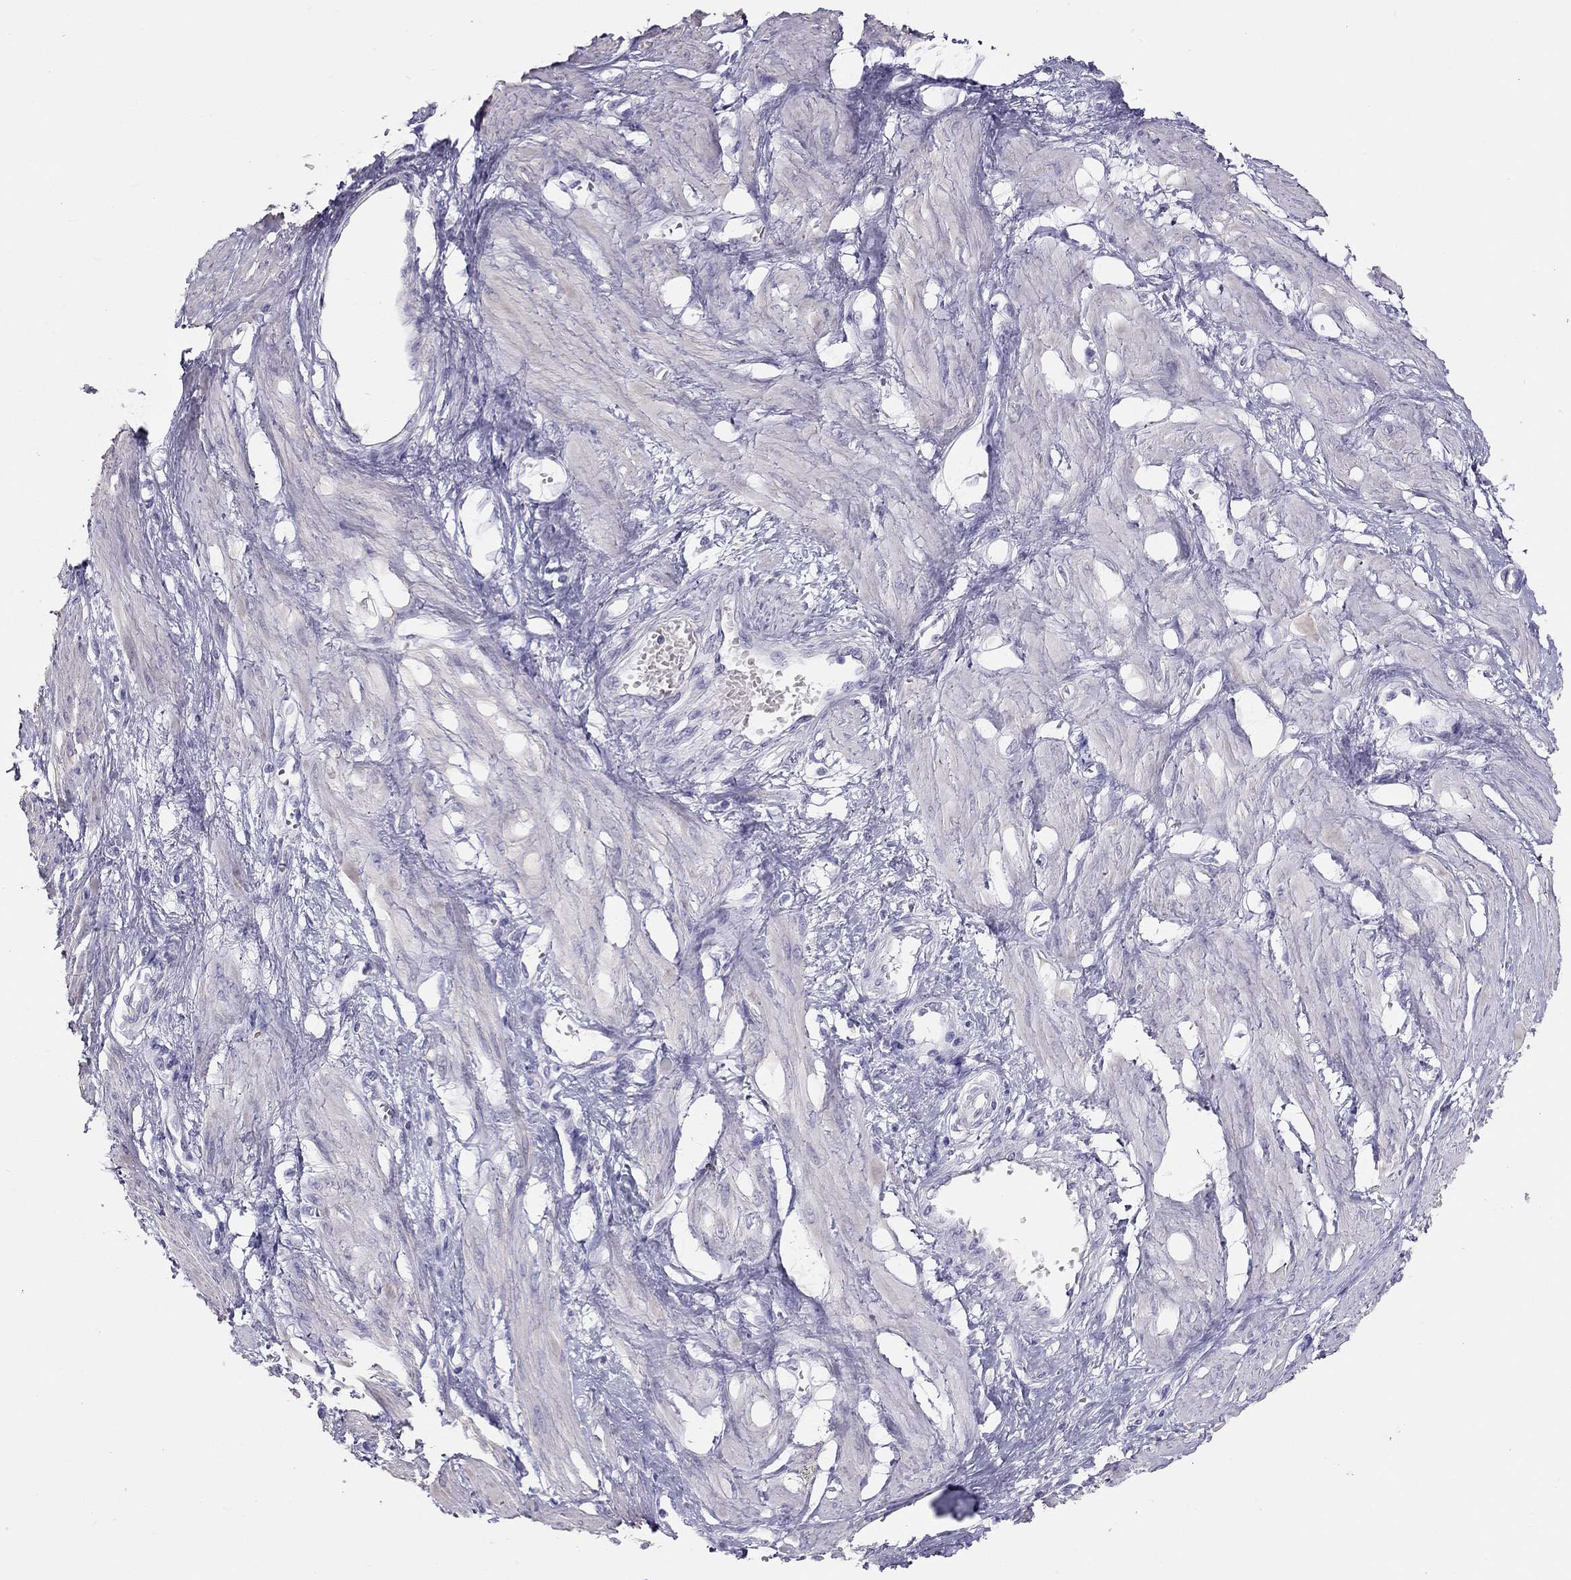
{"staining": {"intensity": "negative", "quantity": "none", "location": "none"}, "tissue": "smooth muscle", "cell_type": "Smooth muscle cells", "image_type": "normal", "snomed": [{"axis": "morphology", "description": "Normal tissue, NOS"}, {"axis": "topography", "description": "Smooth muscle"}, {"axis": "topography", "description": "Uterus"}], "caption": "Micrograph shows no protein positivity in smooth muscle cells of benign smooth muscle.", "gene": "SPATA12", "patient": {"sex": "female", "age": 39}}